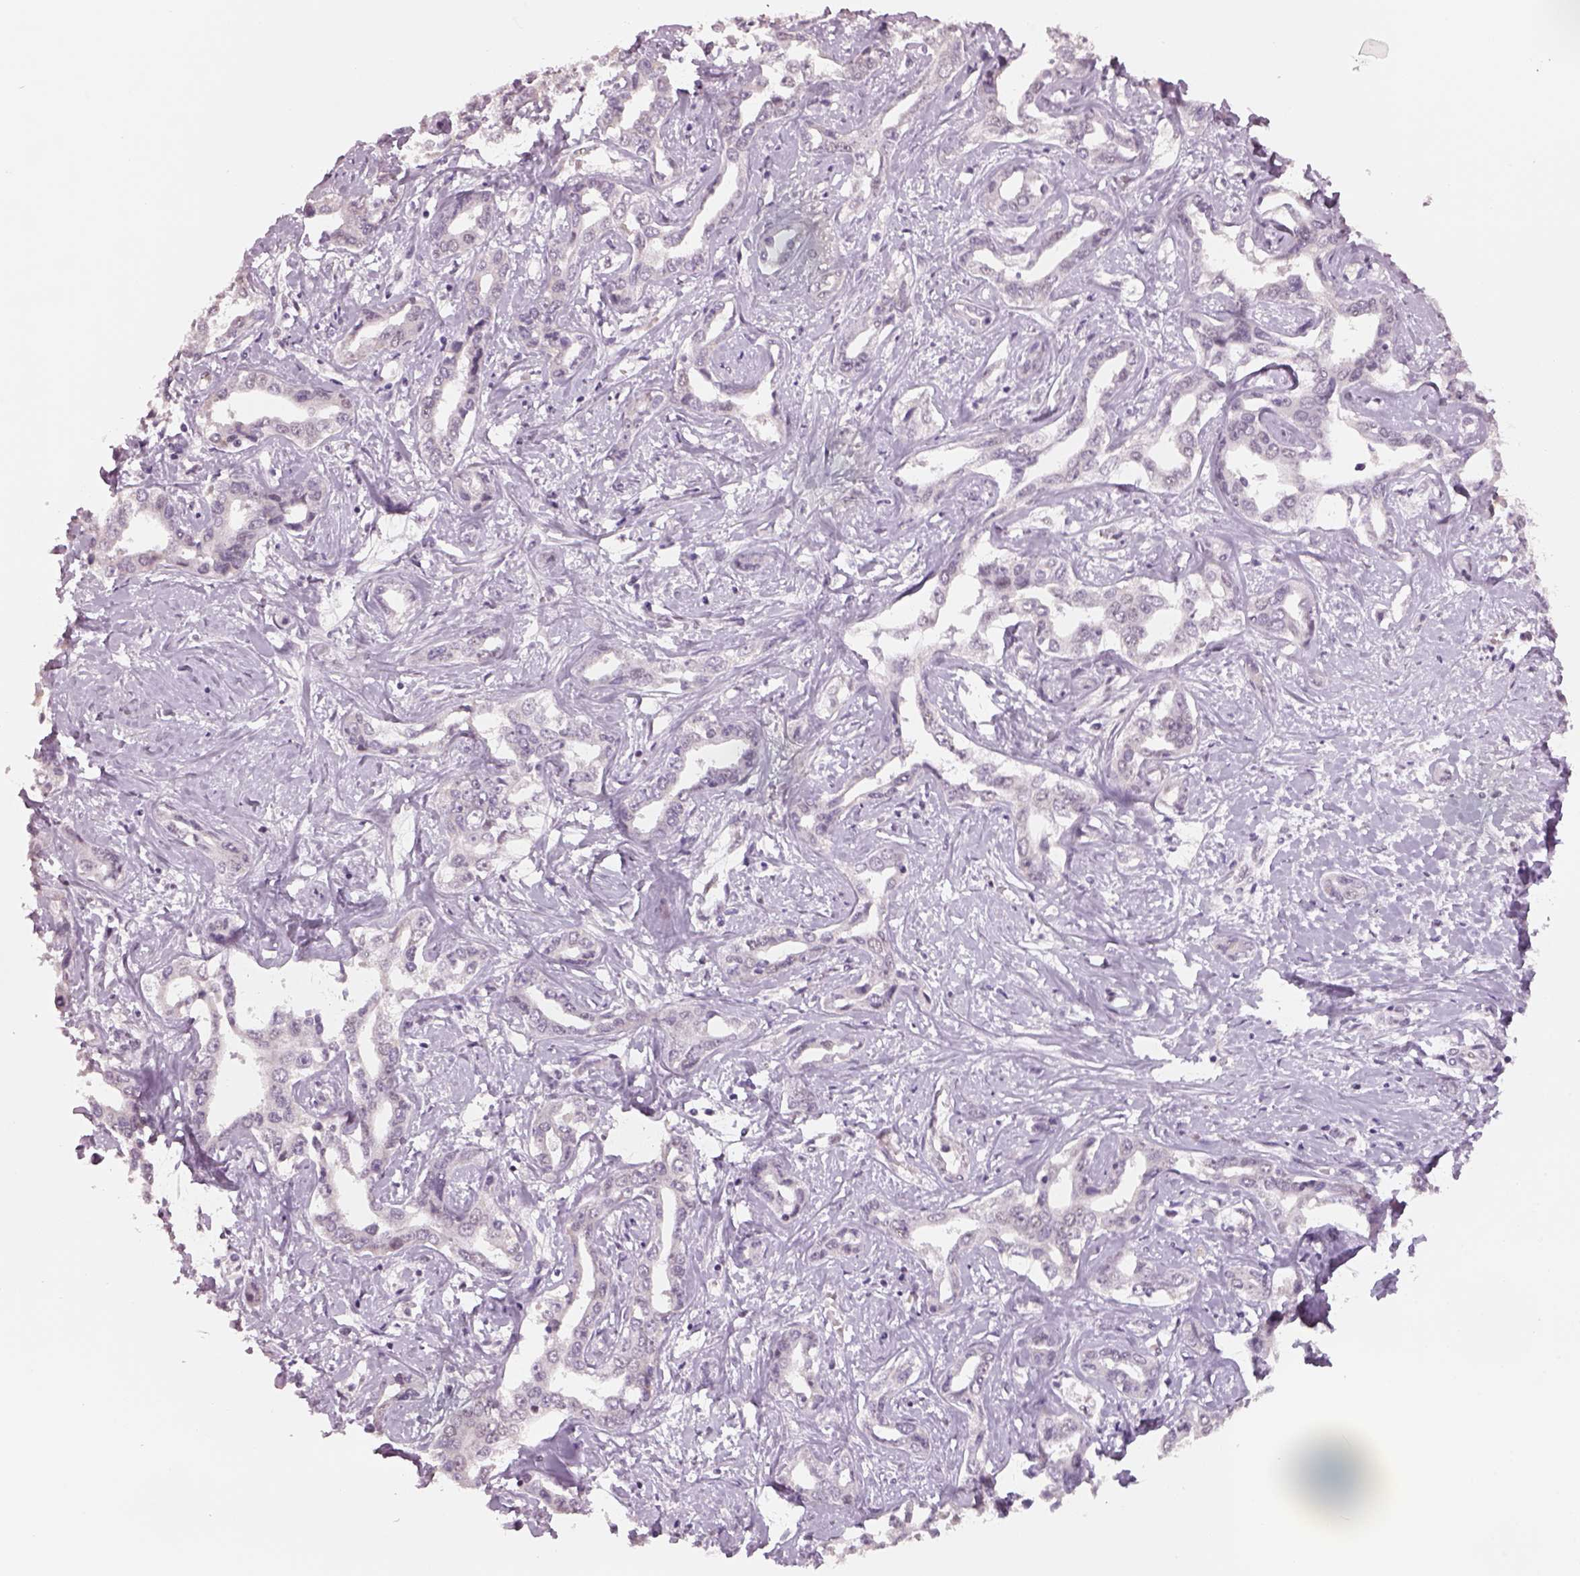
{"staining": {"intensity": "negative", "quantity": "none", "location": "none"}, "tissue": "liver cancer", "cell_type": "Tumor cells", "image_type": "cancer", "snomed": [{"axis": "morphology", "description": "Cholangiocarcinoma"}, {"axis": "topography", "description": "Liver"}], "caption": "Liver cholangiocarcinoma was stained to show a protein in brown. There is no significant expression in tumor cells.", "gene": "NAT8", "patient": {"sex": "male", "age": 59}}